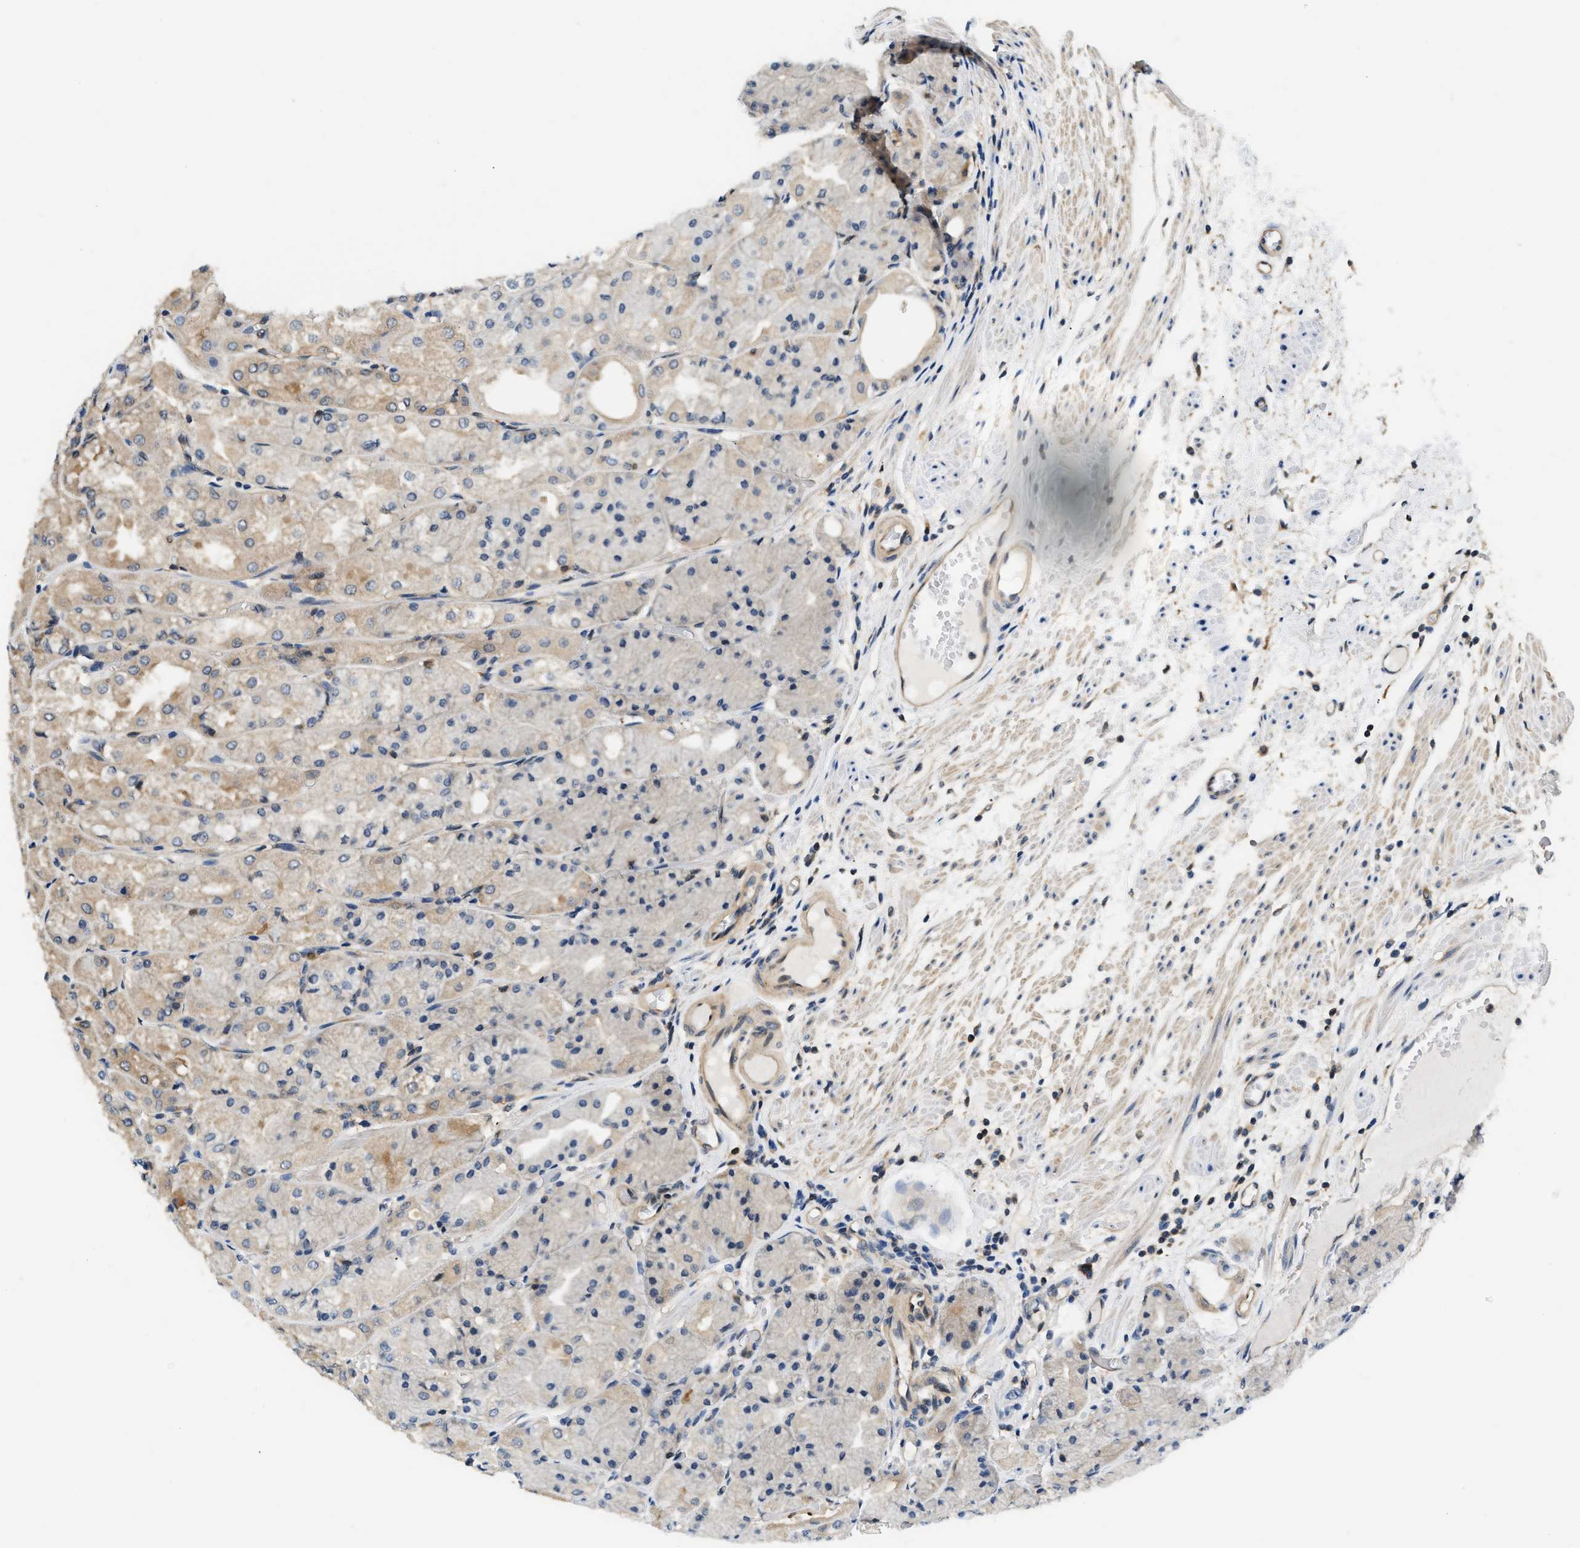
{"staining": {"intensity": "moderate", "quantity": "25%-75%", "location": "cytoplasmic/membranous"}, "tissue": "stomach", "cell_type": "Glandular cells", "image_type": "normal", "snomed": [{"axis": "morphology", "description": "Normal tissue, NOS"}, {"axis": "topography", "description": "Stomach, upper"}], "caption": "IHC staining of benign stomach, which exhibits medium levels of moderate cytoplasmic/membranous positivity in about 25%-75% of glandular cells indicating moderate cytoplasmic/membranous protein positivity. The staining was performed using DAB (brown) for protein detection and nuclei were counterstained in hematoxylin (blue).", "gene": "EIF4EBP2", "patient": {"sex": "male", "age": 72}}